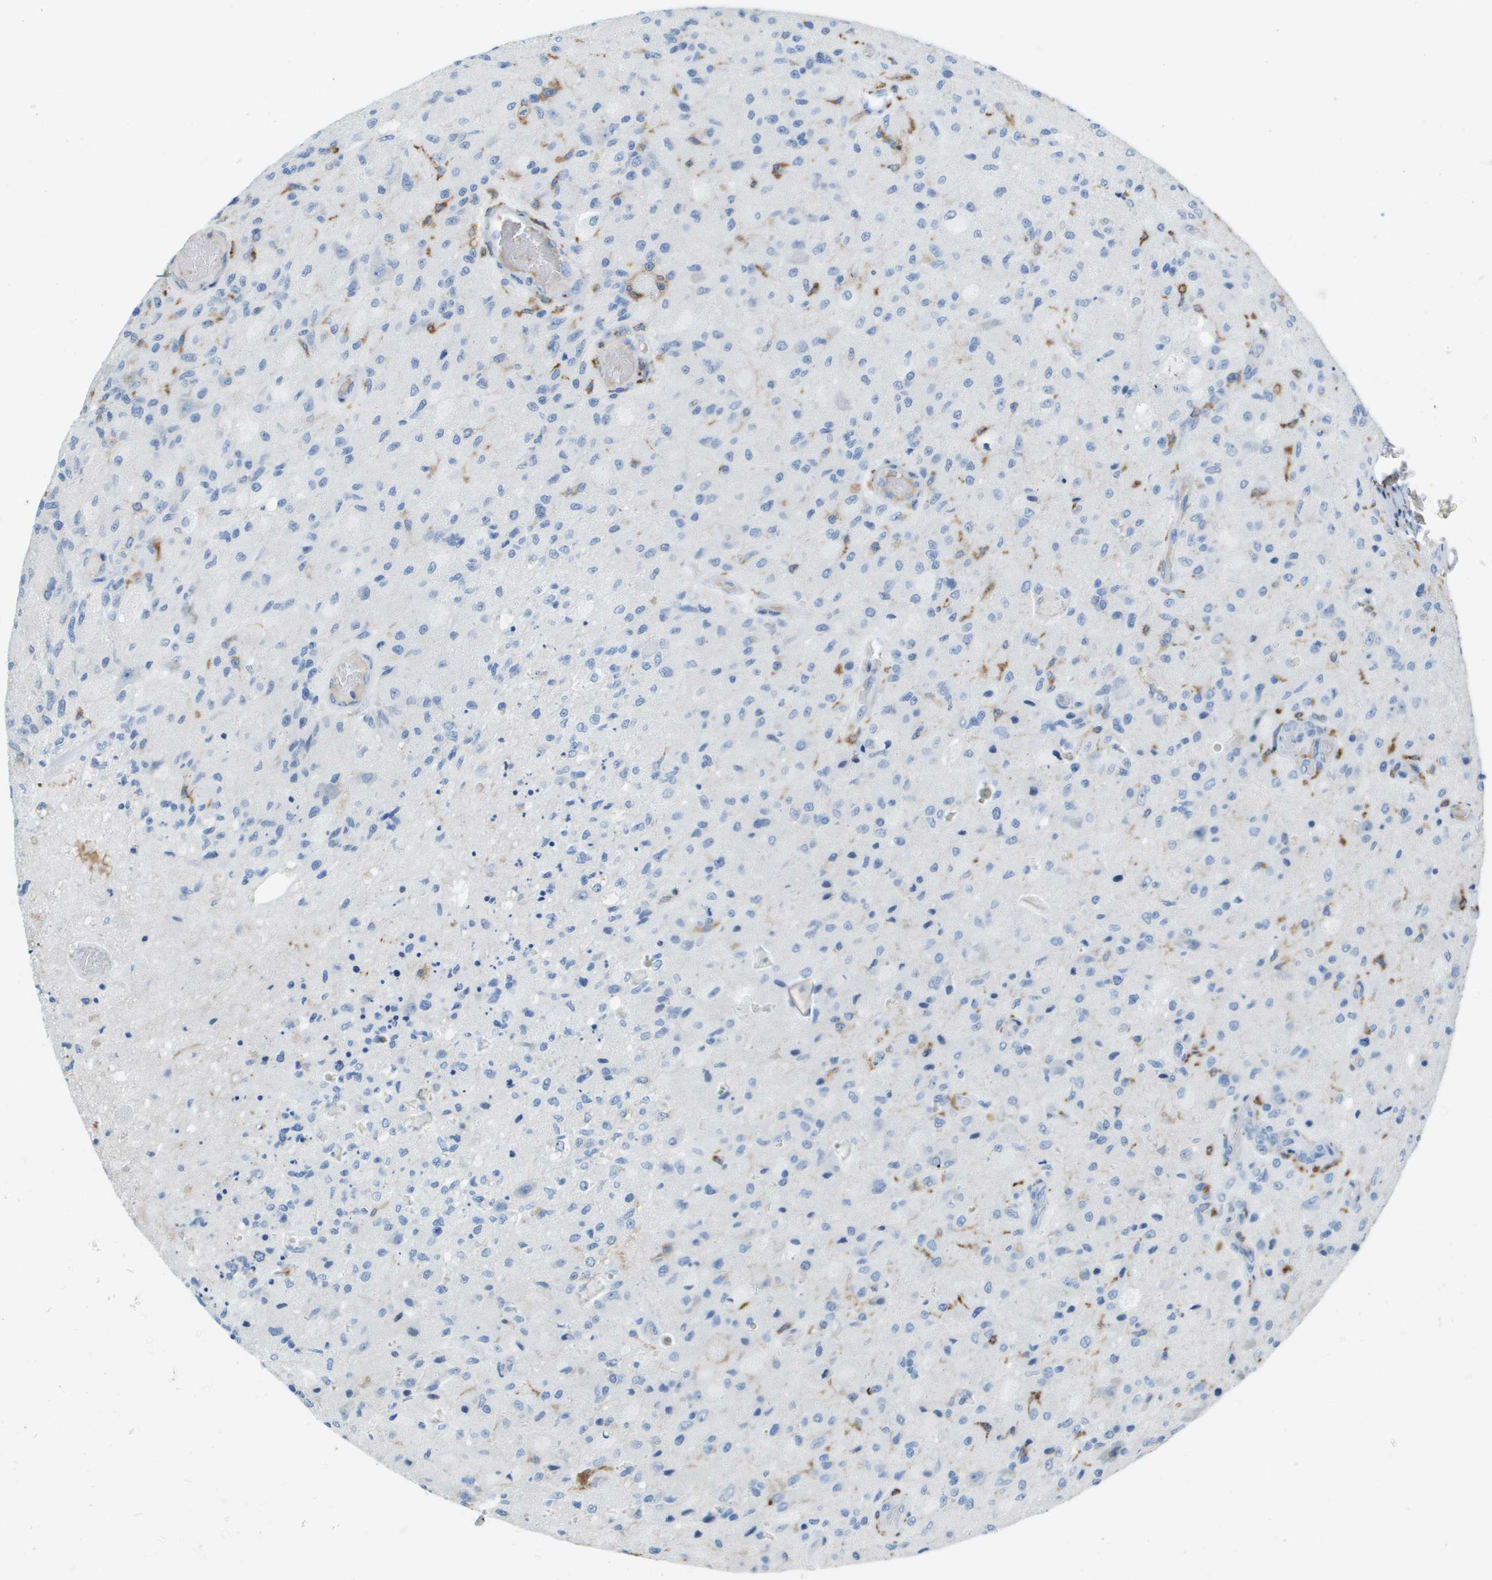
{"staining": {"intensity": "negative", "quantity": "none", "location": "none"}, "tissue": "glioma", "cell_type": "Tumor cells", "image_type": "cancer", "snomed": [{"axis": "morphology", "description": "Normal tissue, NOS"}, {"axis": "morphology", "description": "Glioma, malignant, High grade"}, {"axis": "topography", "description": "Cerebral cortex"}], "caption": "Image shows no significant protein staining in tumor cells of glioma.", "gene": "ZBTB43", "patient": {"sex": "male", "age": 77}}